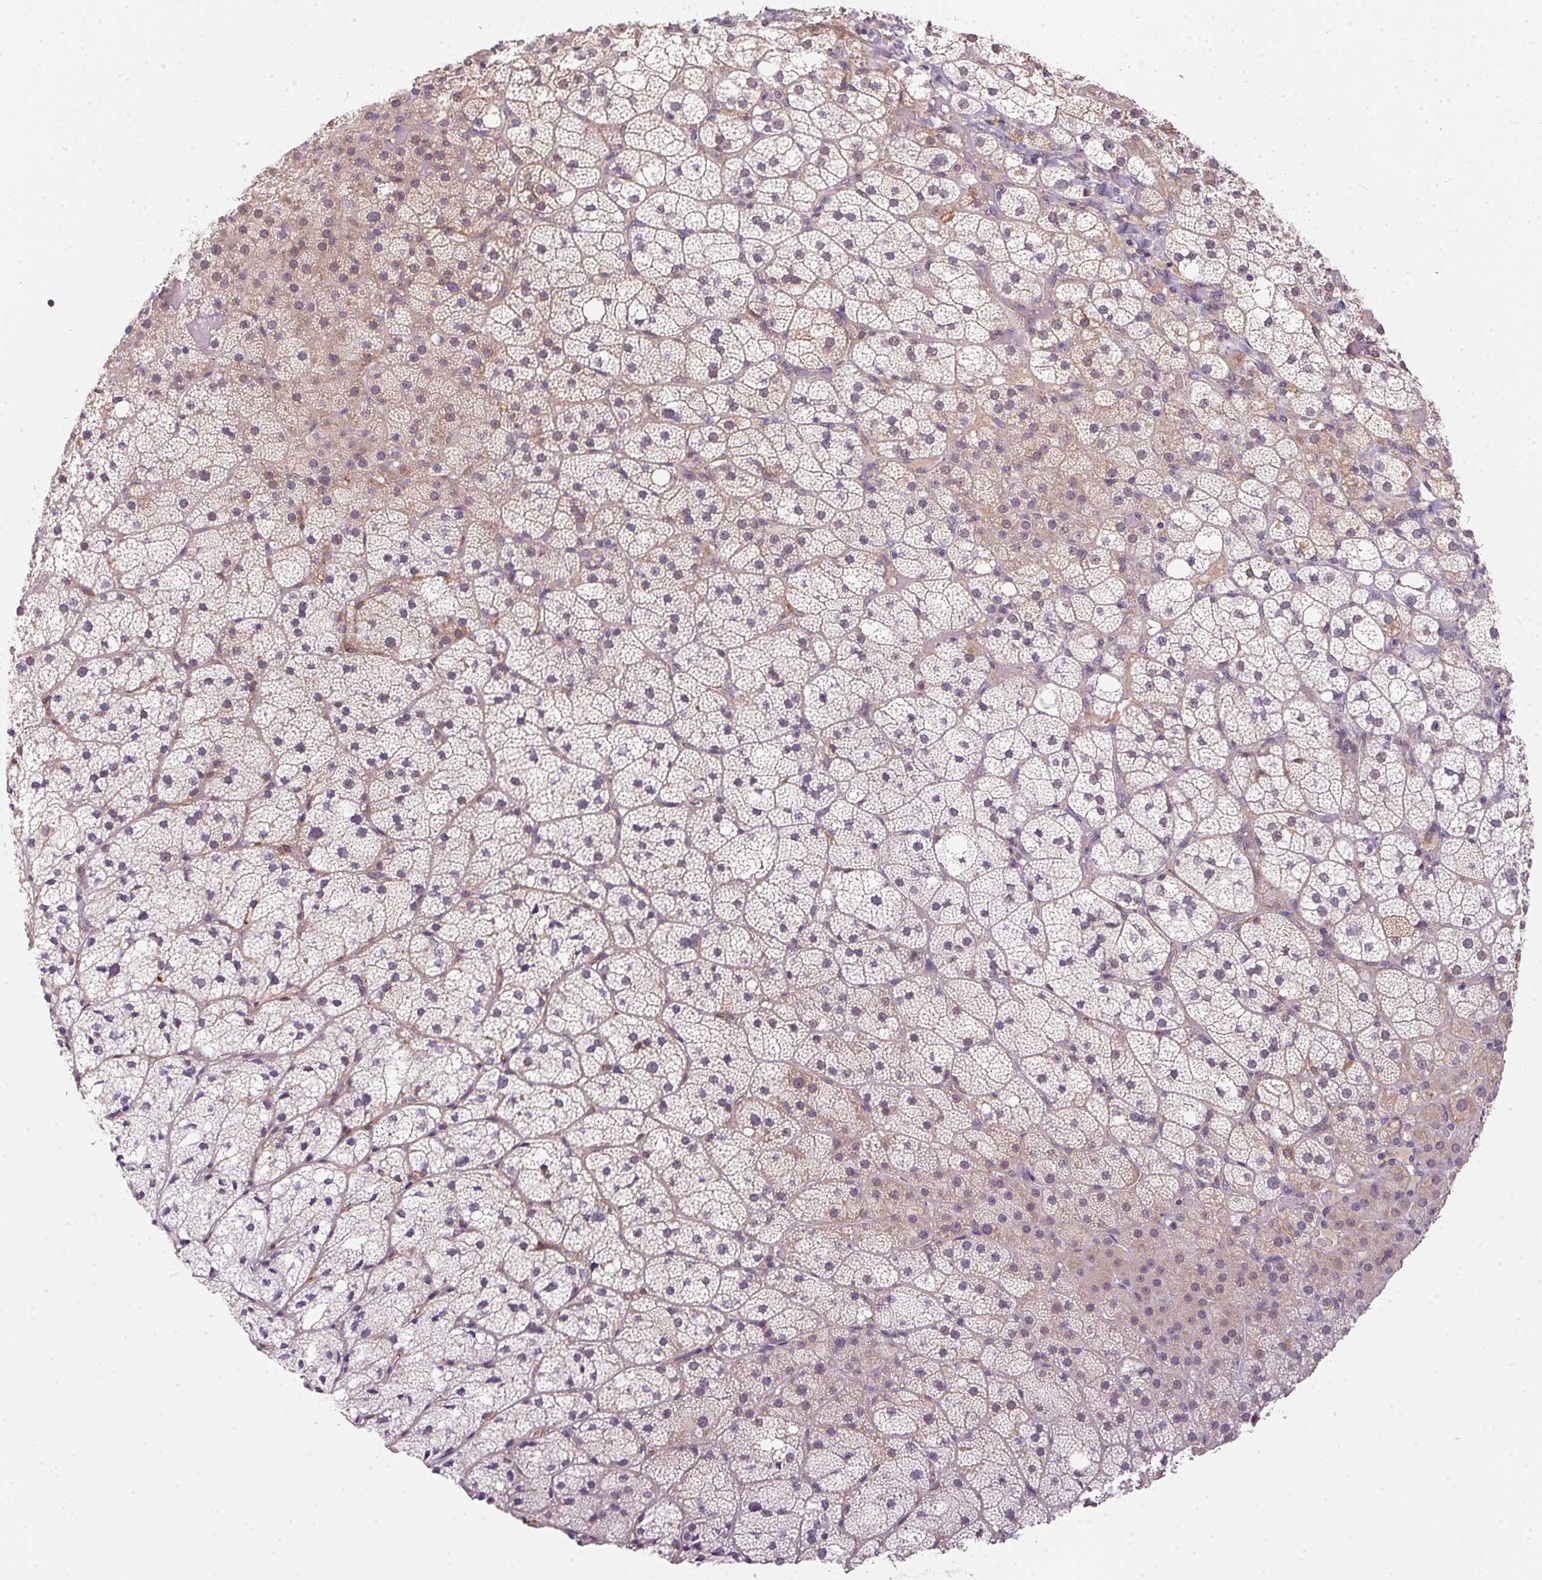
{"staining": {"intensity": "weak", "quantity": "<25%", "location": "cytoplasmic/membranous"}, "tissue": "adrenal gland", "cell_type": "Glandular cells", "image_type": "normal", "snomed": [{"axis": "morphology", "description": "Normal tissue, NOS"}, {"axis": "topography", "description": "Adrenal gland"}], "caption": "This micrograph is of benign adrenal gland stained with immunohistochemistry (IHC) to label a protein in brown with the nuclei are counter-stained blue. There is no expression in glandular cells.", "gene": "CFAP92", "patient": {"sex": "male", "age": 53}}